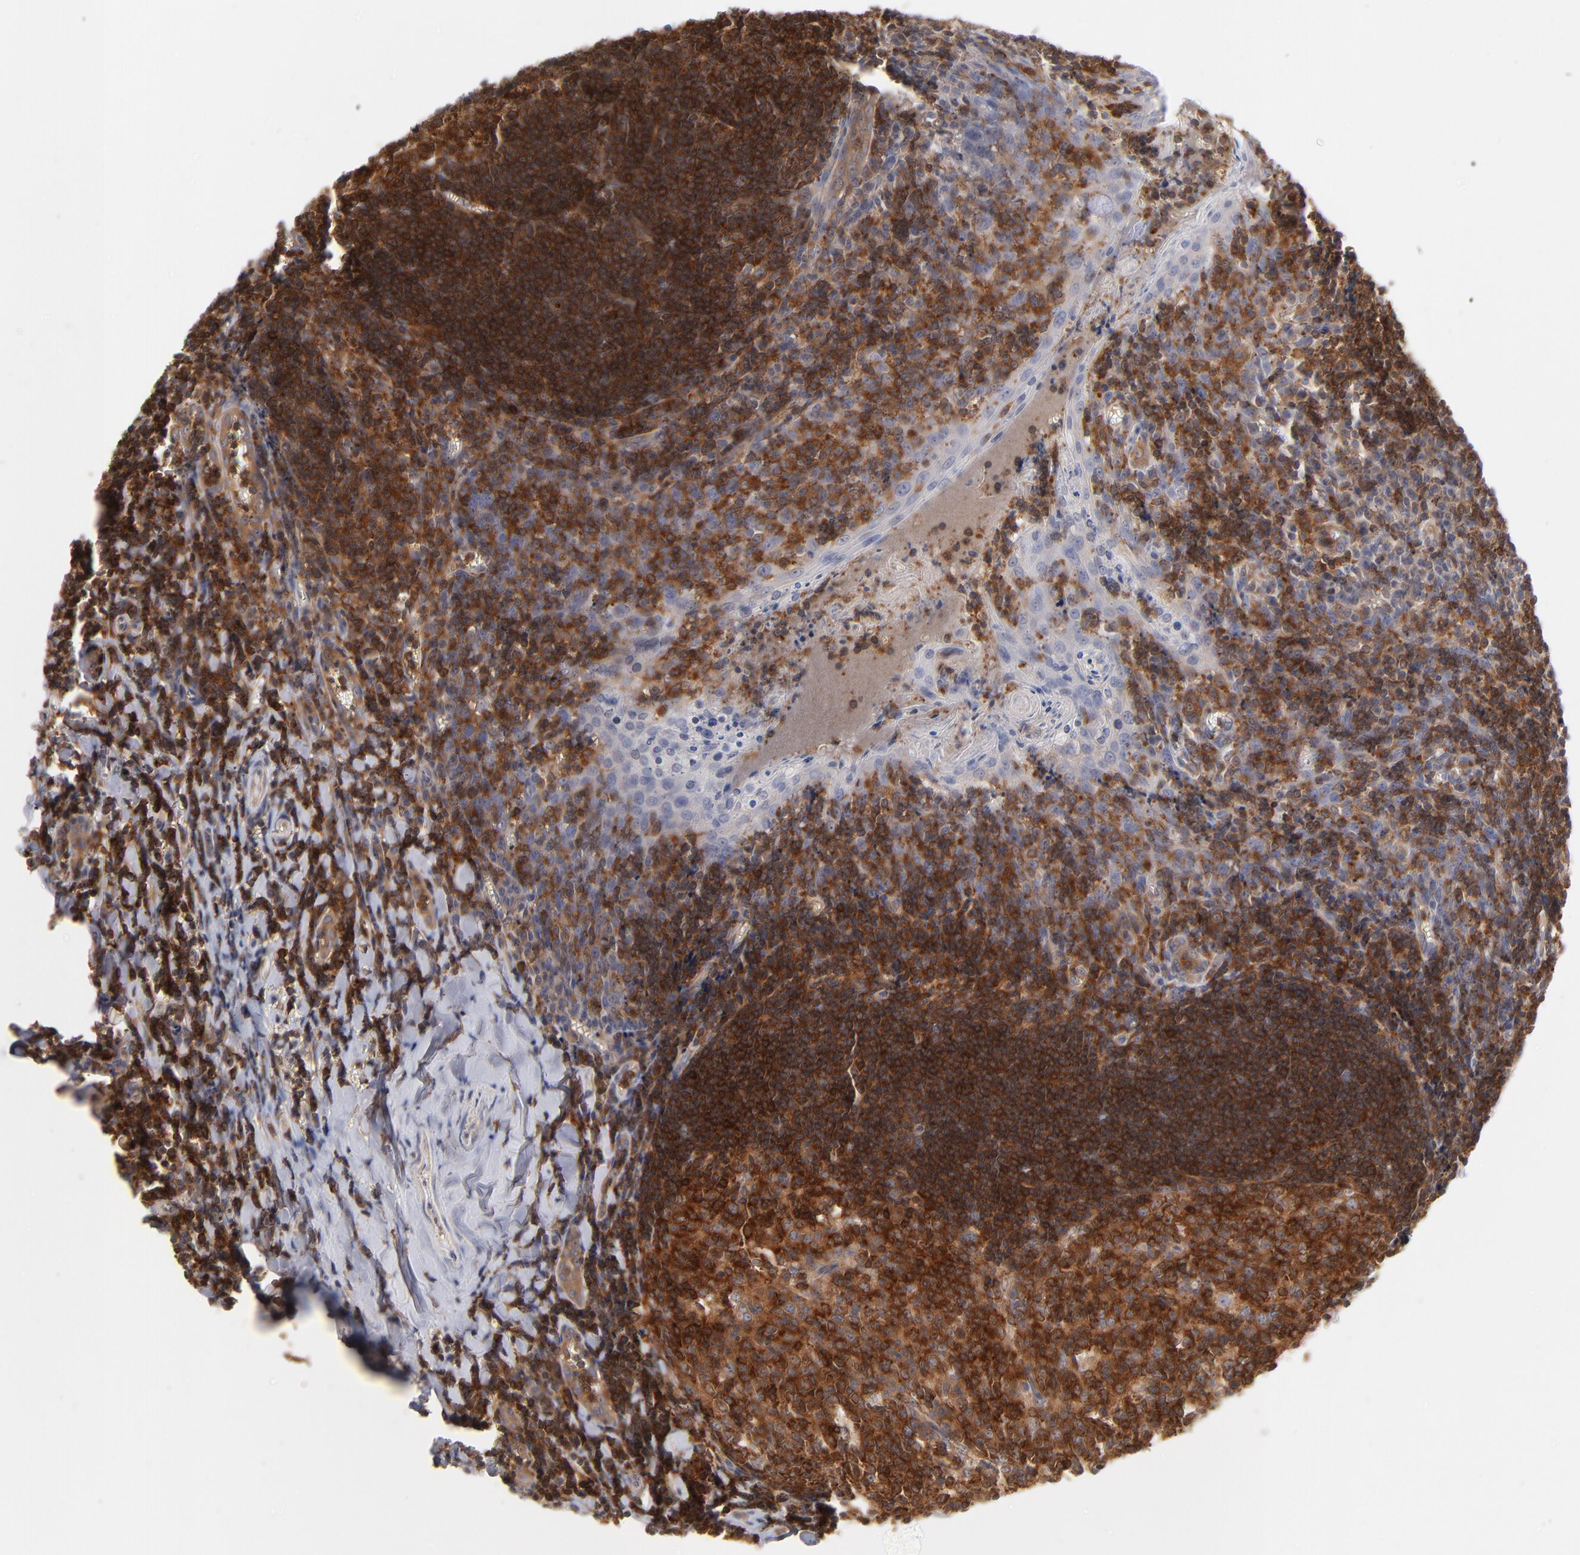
{"staining": {"intensity": "strong", "quantity": ">75%", "location": "cytoplasmic/membranous"}, "tissue": "tonsil", "cell_type": "Germinal center cells", "image_type": "normal", "snomed": [{"axis": "morphology", "description": "Normal tissue, NOS"}, {"axis": "topography", "description": "Tonsil"}], "caption": "Germinal center cells demonstrate high levels of strong cytoplasmic/membranous positivity in approximately >75% of cells in unremarkable tonsil. Immunohistochemistry stains the protein of interest in brown and the nuclei are stained blue.", "gene": "WIPF1", "patient": {"sex": "male", "age": 20}}